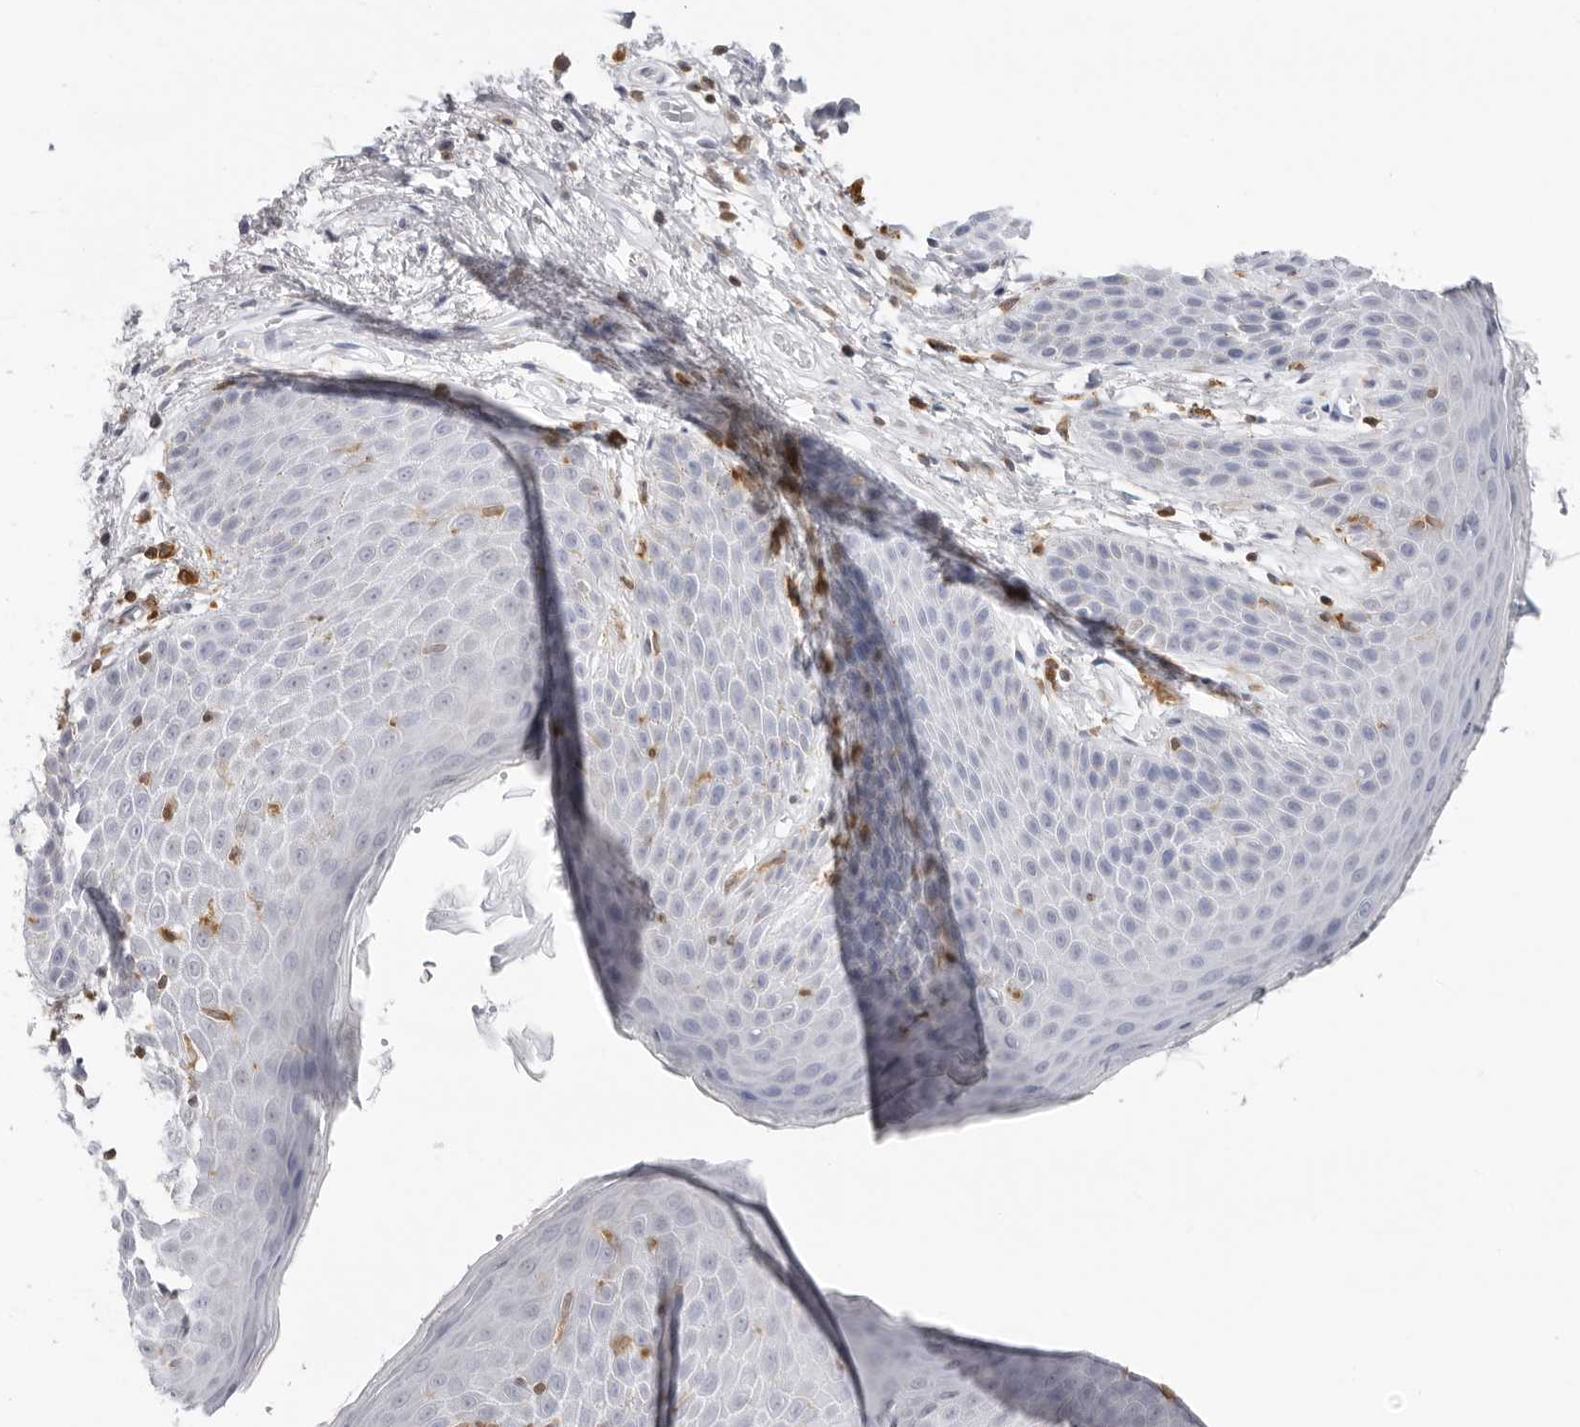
{"staining": {"intensity": "negative", "quantity": "none", "location": "none"}, "tissue": "skin", "cell_type": "Epidermal cells", "image_type": "normal", "snomed": [{"axis": "morphology", "description": "Normal tissue, NOS"}, {"axis": "topography", "description": "Anal"}], "caption": "There is no significant staining in epidermal cells of skin. Nuclei are stained in blue.", "gene": "FMNL1", "patient": {"sex": "male", "age": 74}}